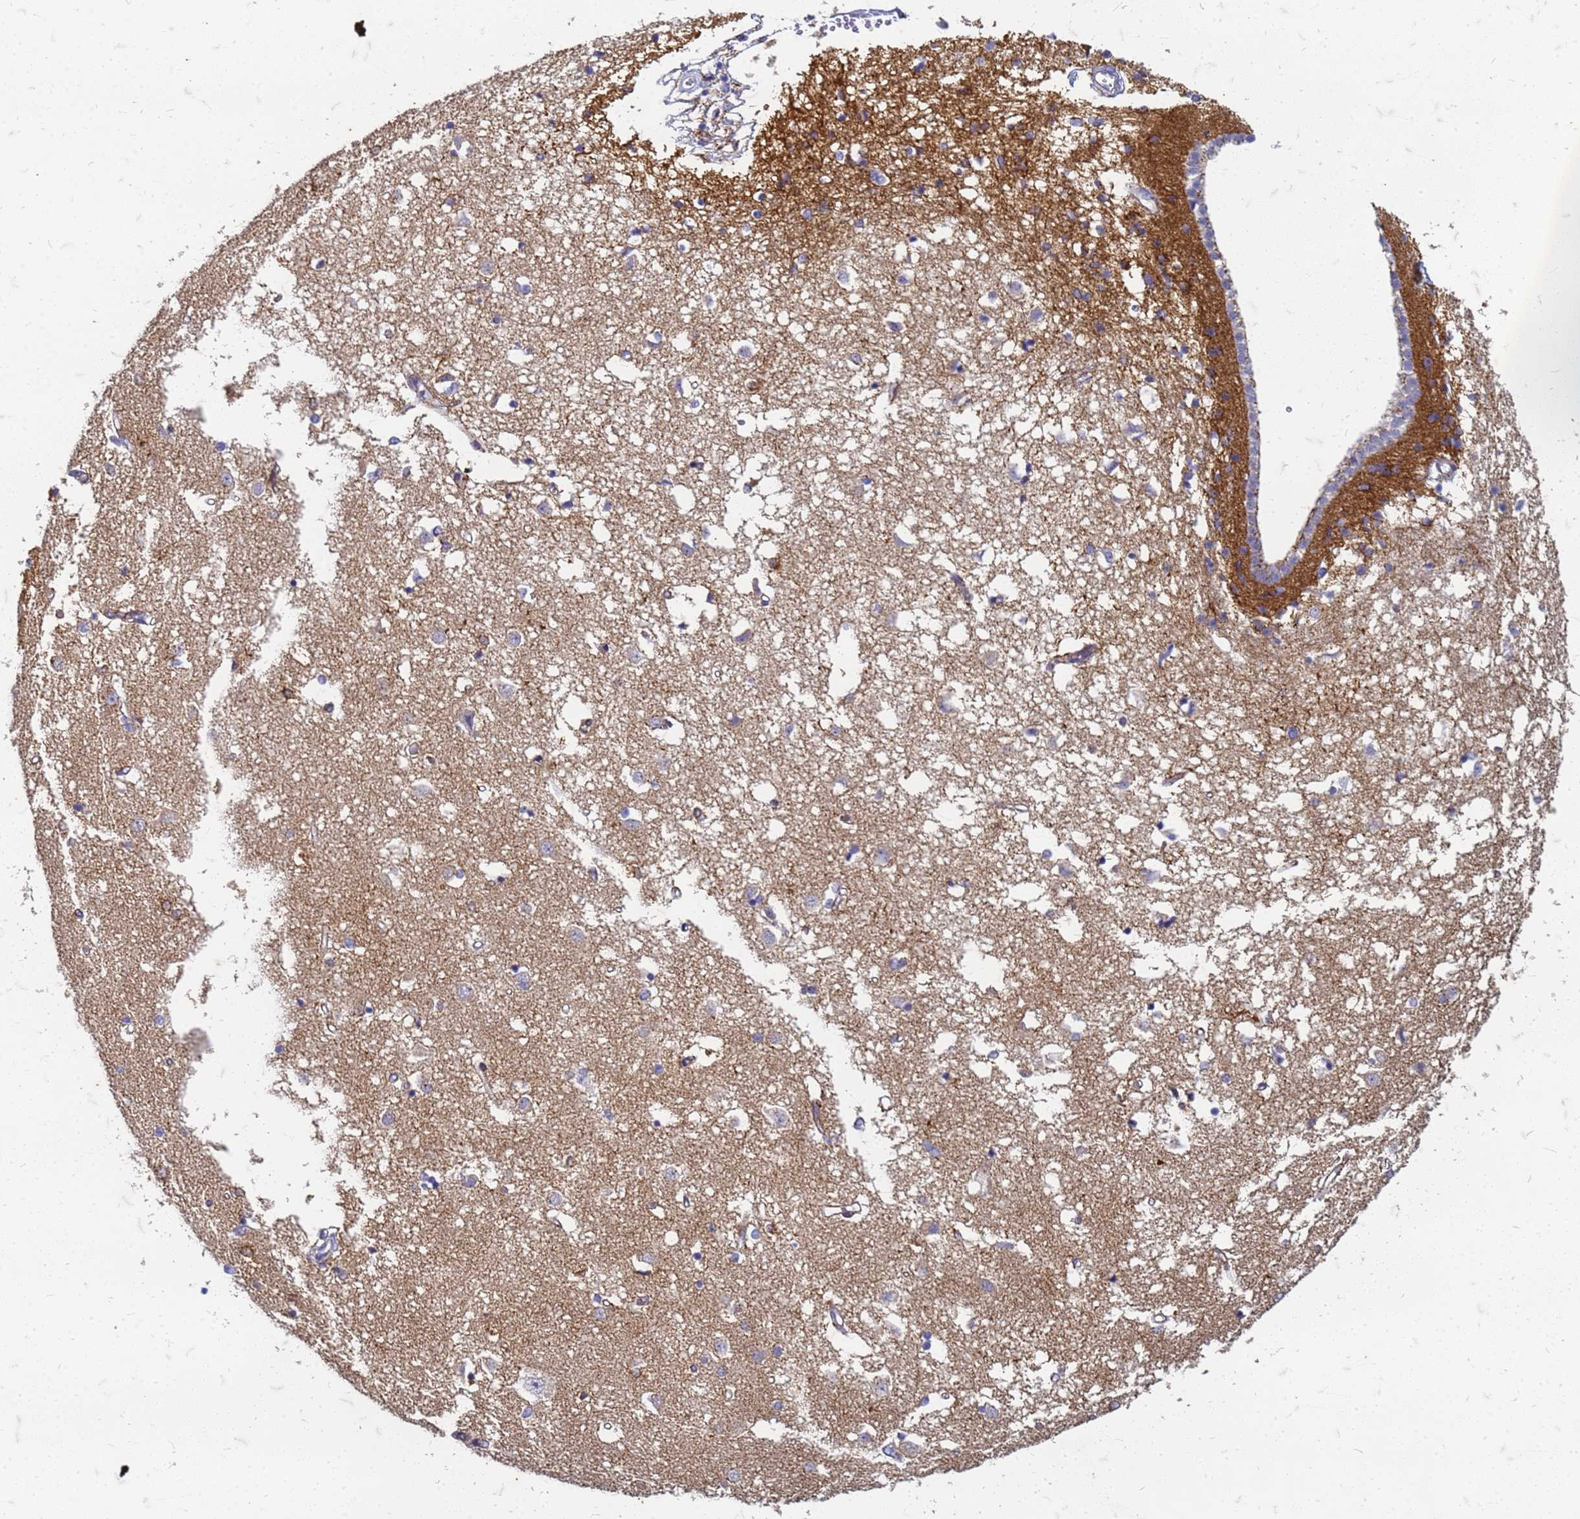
{"staining": {"intensity": "negative", "quantity": "none", "location": "none"}, "tissue": "caudate", "cell_type": "Glial cells", "image_type": "normal", "snomed": [{"axis": "morphology", "description": "Normal tissue, NOS"}, {"axis": "topography", "description": "Lateral ventricle wall"}], "caption": "The micrograph shows no staining of glial cells in unremarkable caudate.", "gene": "TRIM64B", "patient": {"sex": "male", "age": 45}}